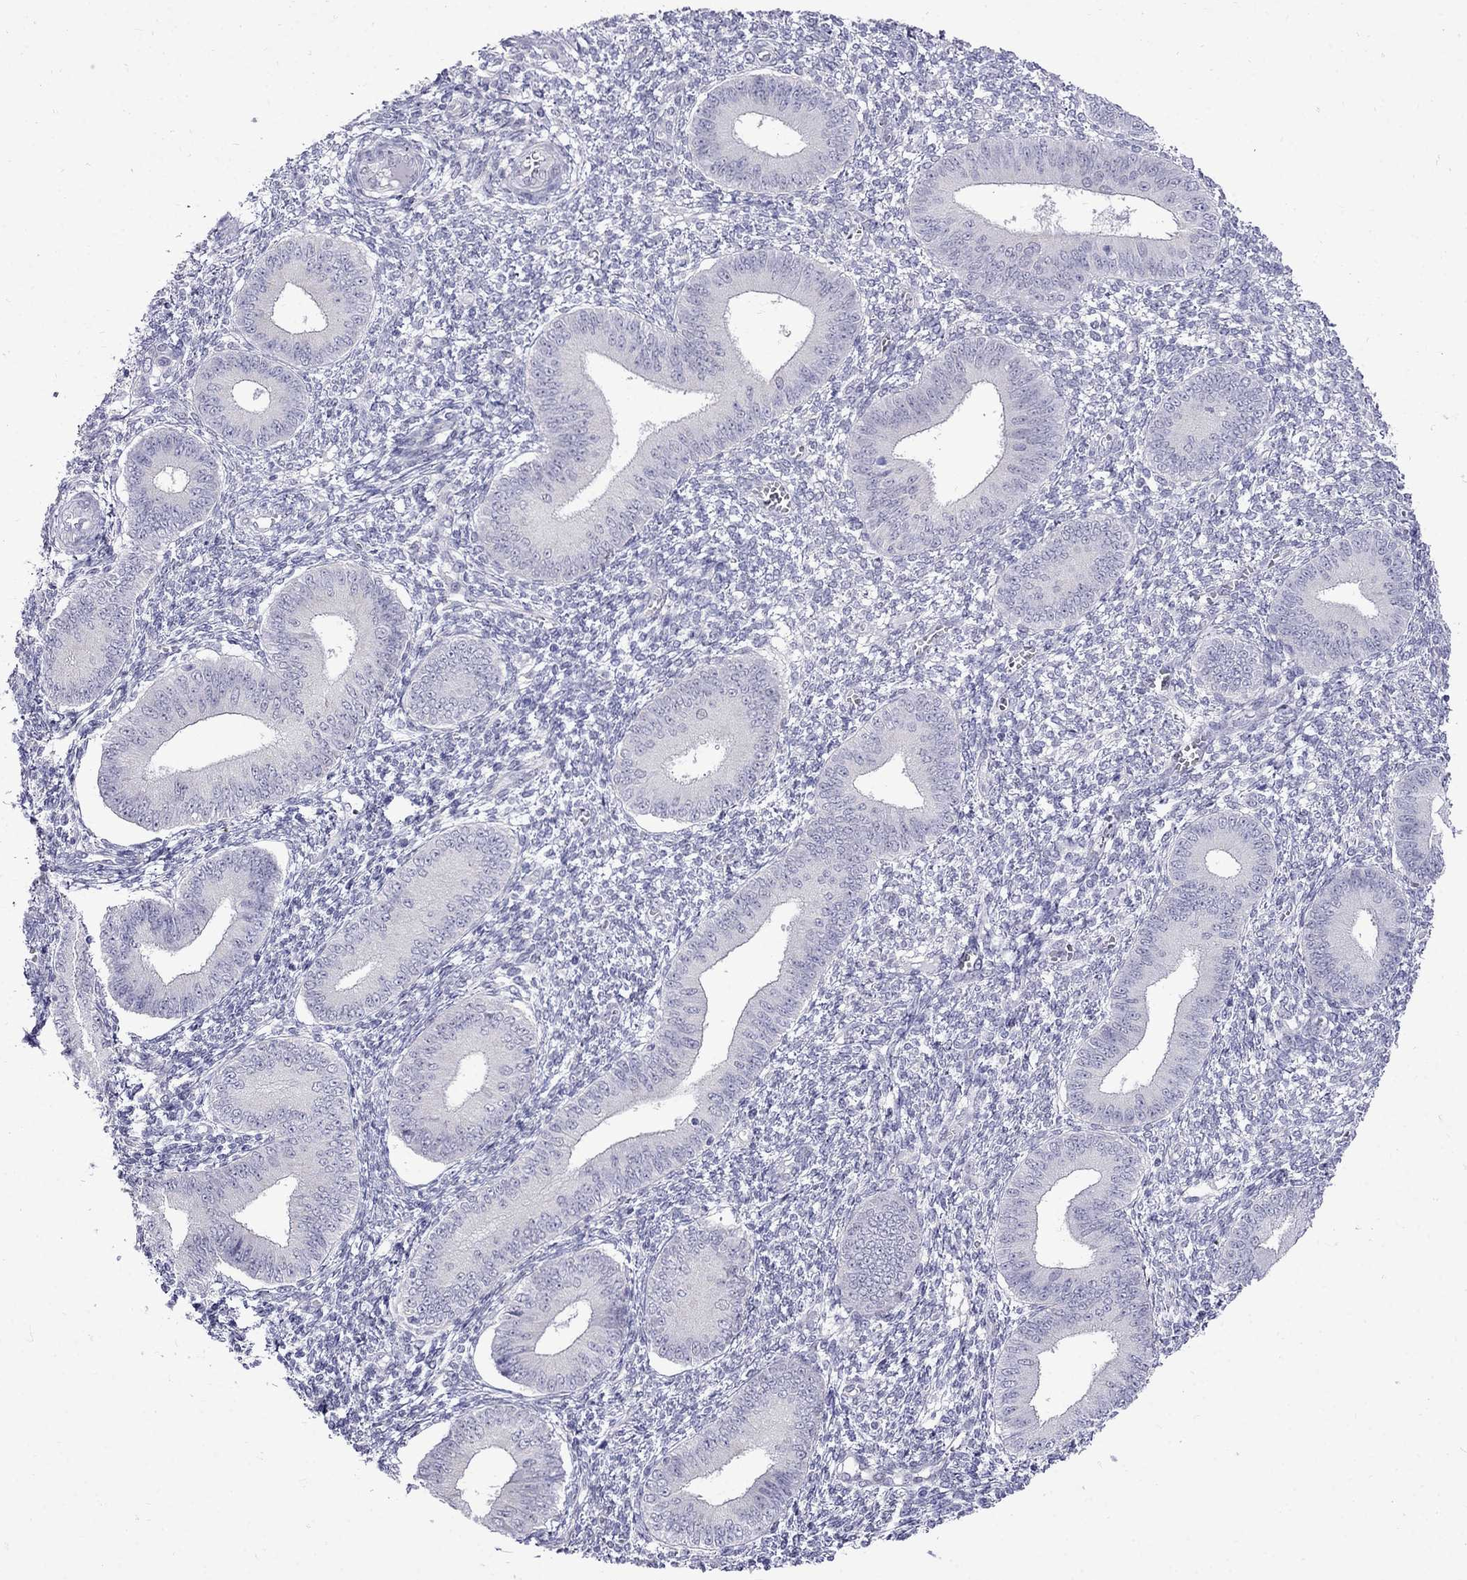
{"staining": {"intensity": "negative", "quantity": "none", "location": "none"}, "tissue": "endometrium", "cell_type": "Cells in endometrial stroma", "image_type": "normal", "snomed": [{"axis": "morphology", "description": "Normal tissue, NOS"}, {"axis": "topography", "description": "Endometrium"}], "caption": "Cells in endometrial stroma show no significant positivity in normal endometrium. (Brightfield microscopy of DAB (3,3'-diaminobenzidine) IHC at high magnification).", "gene": "MGP", "patient": {"sex": "female", "age": 42}}